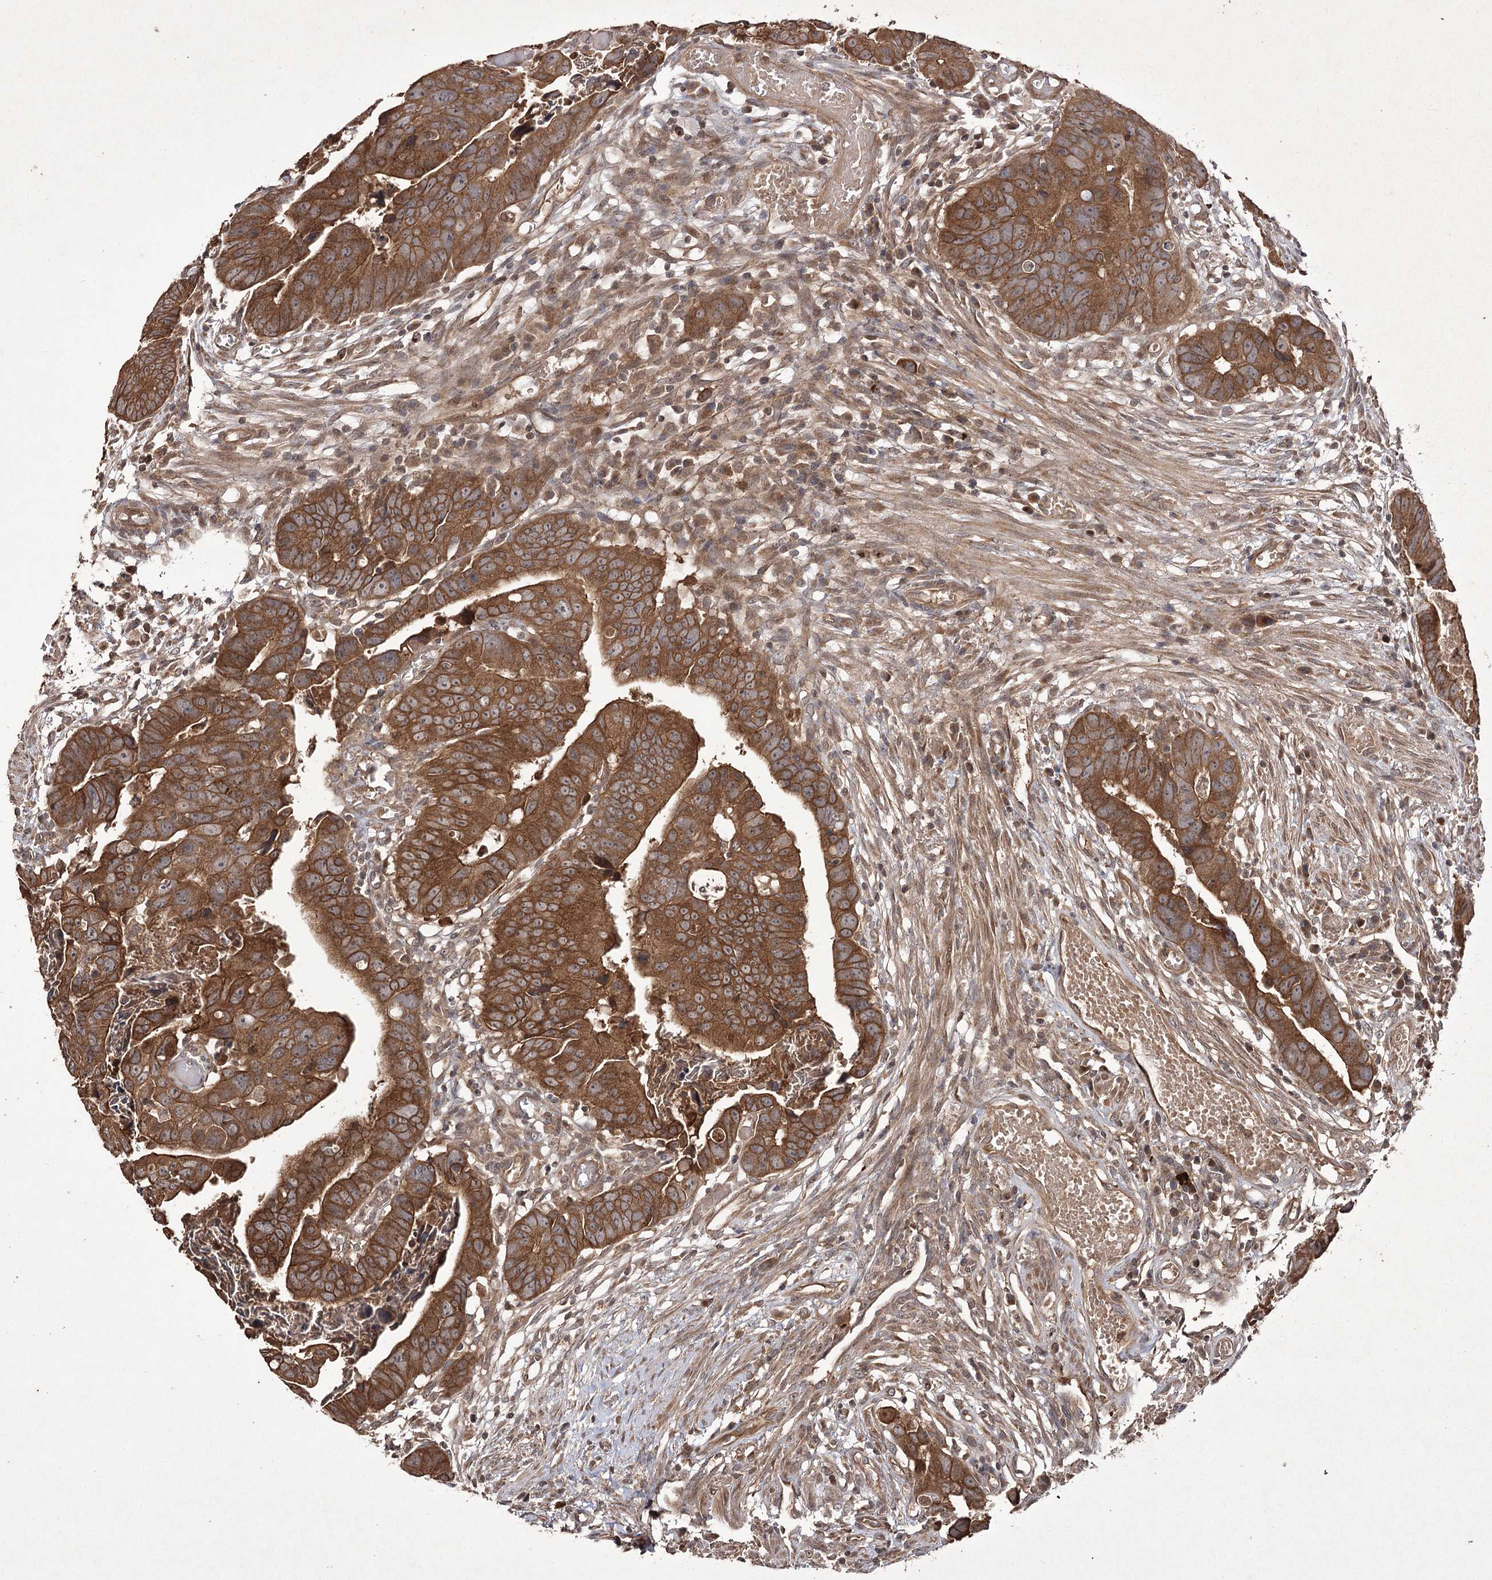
{"staining": {"intensity": "moderate", "quantity": ">75%", "location": "cytoplasmic/membranous"}, "tissue": "colorectal cancer", "cell_type": "Tumor cells", "image_type": "cancer", "snomed": [{"axis": "morphology", "description": "Adenocarcinoma, NOS"}, {"axis": "topography", "description": "Rectum"}], "caption": "The histopathology image reveals immunohistochemical staining of colorectal adenocarcinoma. There is moderate cytoplasmic/membranous expression is identified in about >75% of tumor cells.", "gene": "FANCL", "patient": {"sex": "female", "age": 65}}